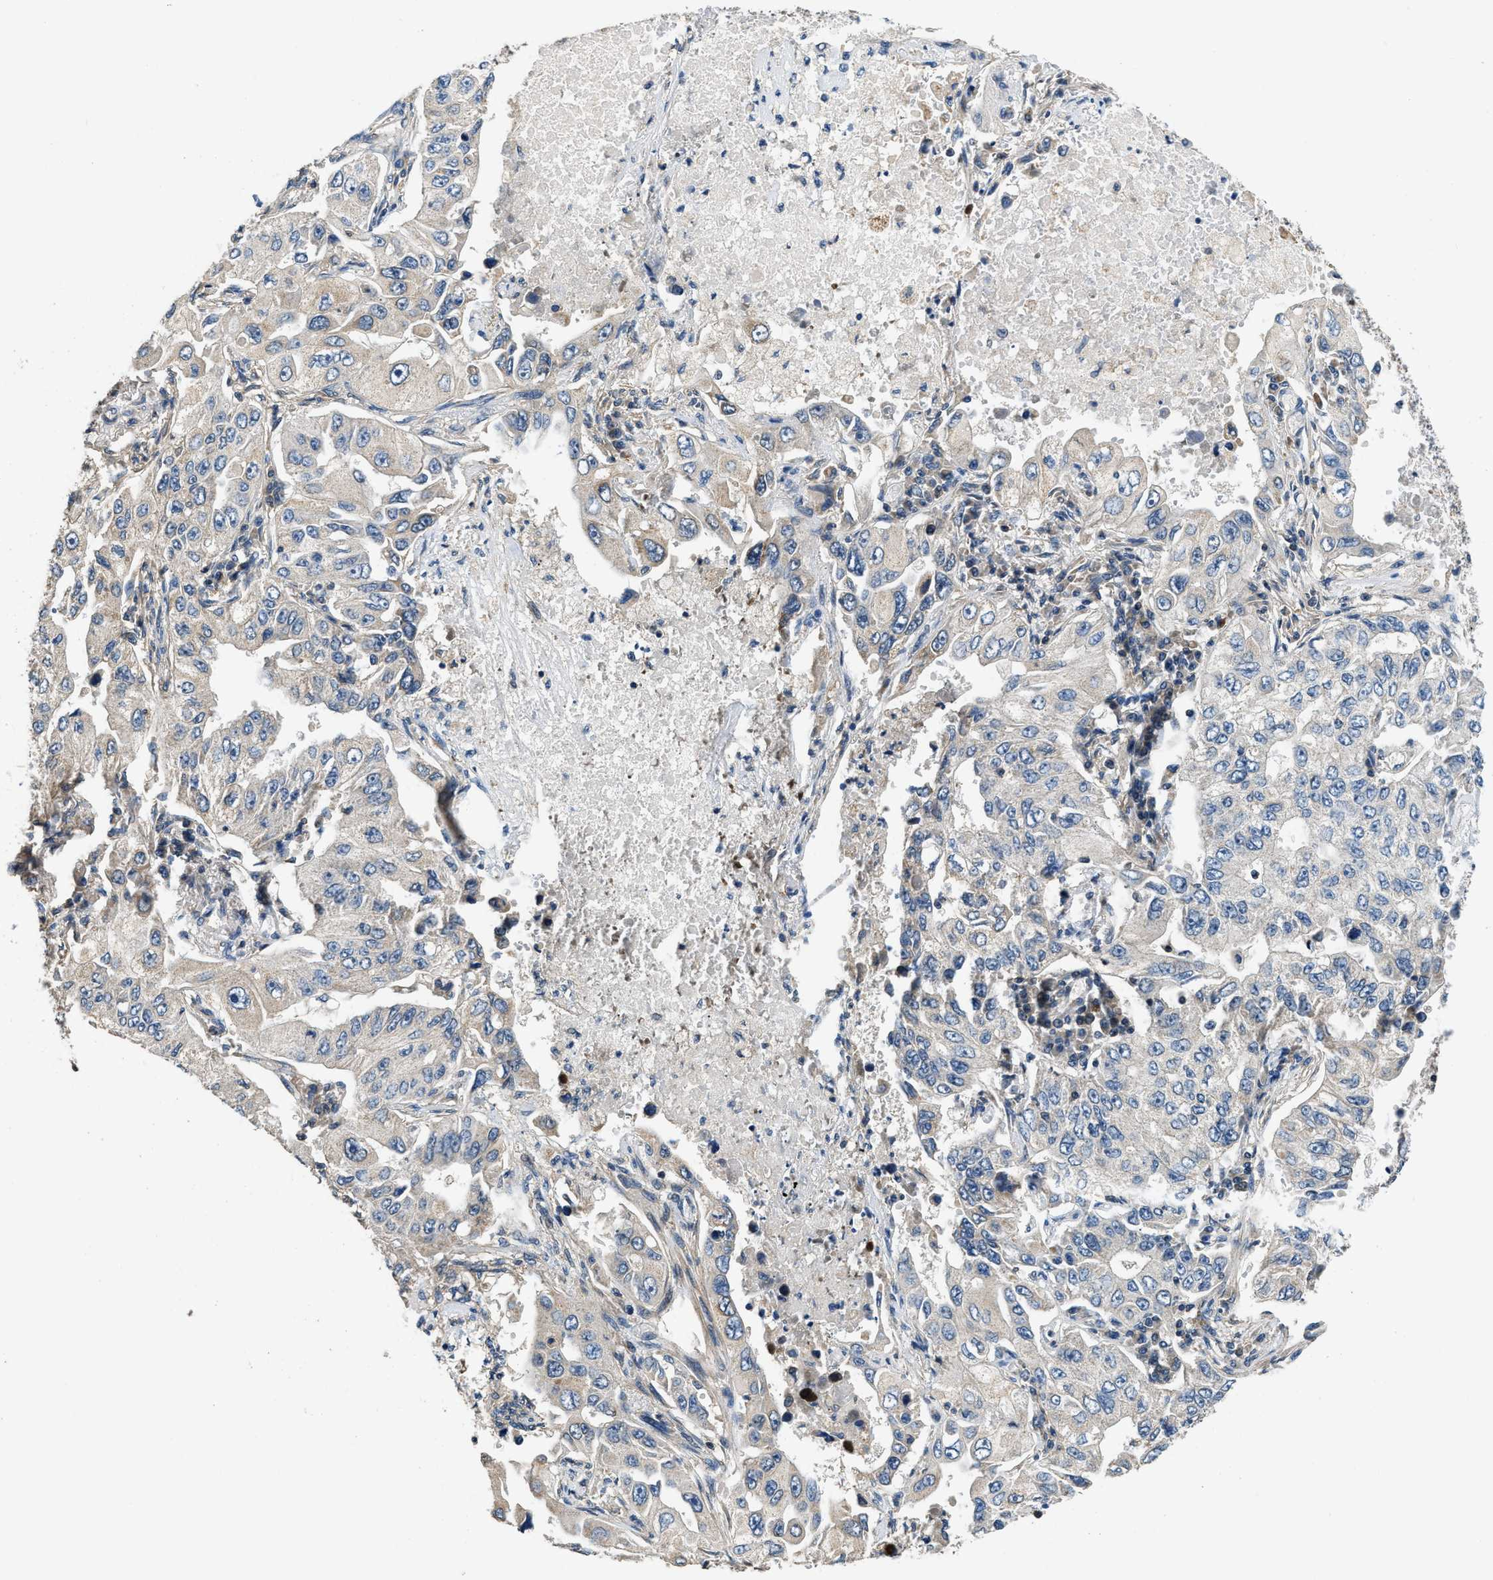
{"staining": {"intensity": "negative", "quantity": "none", "location": "none"}, "tissue": "lung cancer", "cell_type": "Tumor cells", "image_type": "cancer", "snomed": [{"axis": "morphology", "description": "Adenocarcinoma, NOS"}, {"axis": "topography", "description": "Lung"}], "caption": "Tumor cells show no significant expression in adenocarcinoma (lung). The staining is performed using DAB (3,3'-diaminobenzidine) brown chromogen with nuclei counter-stained in using hematoxylin.", "gene": "SSH2", "patient": {"sex": "male", "age": 84}}